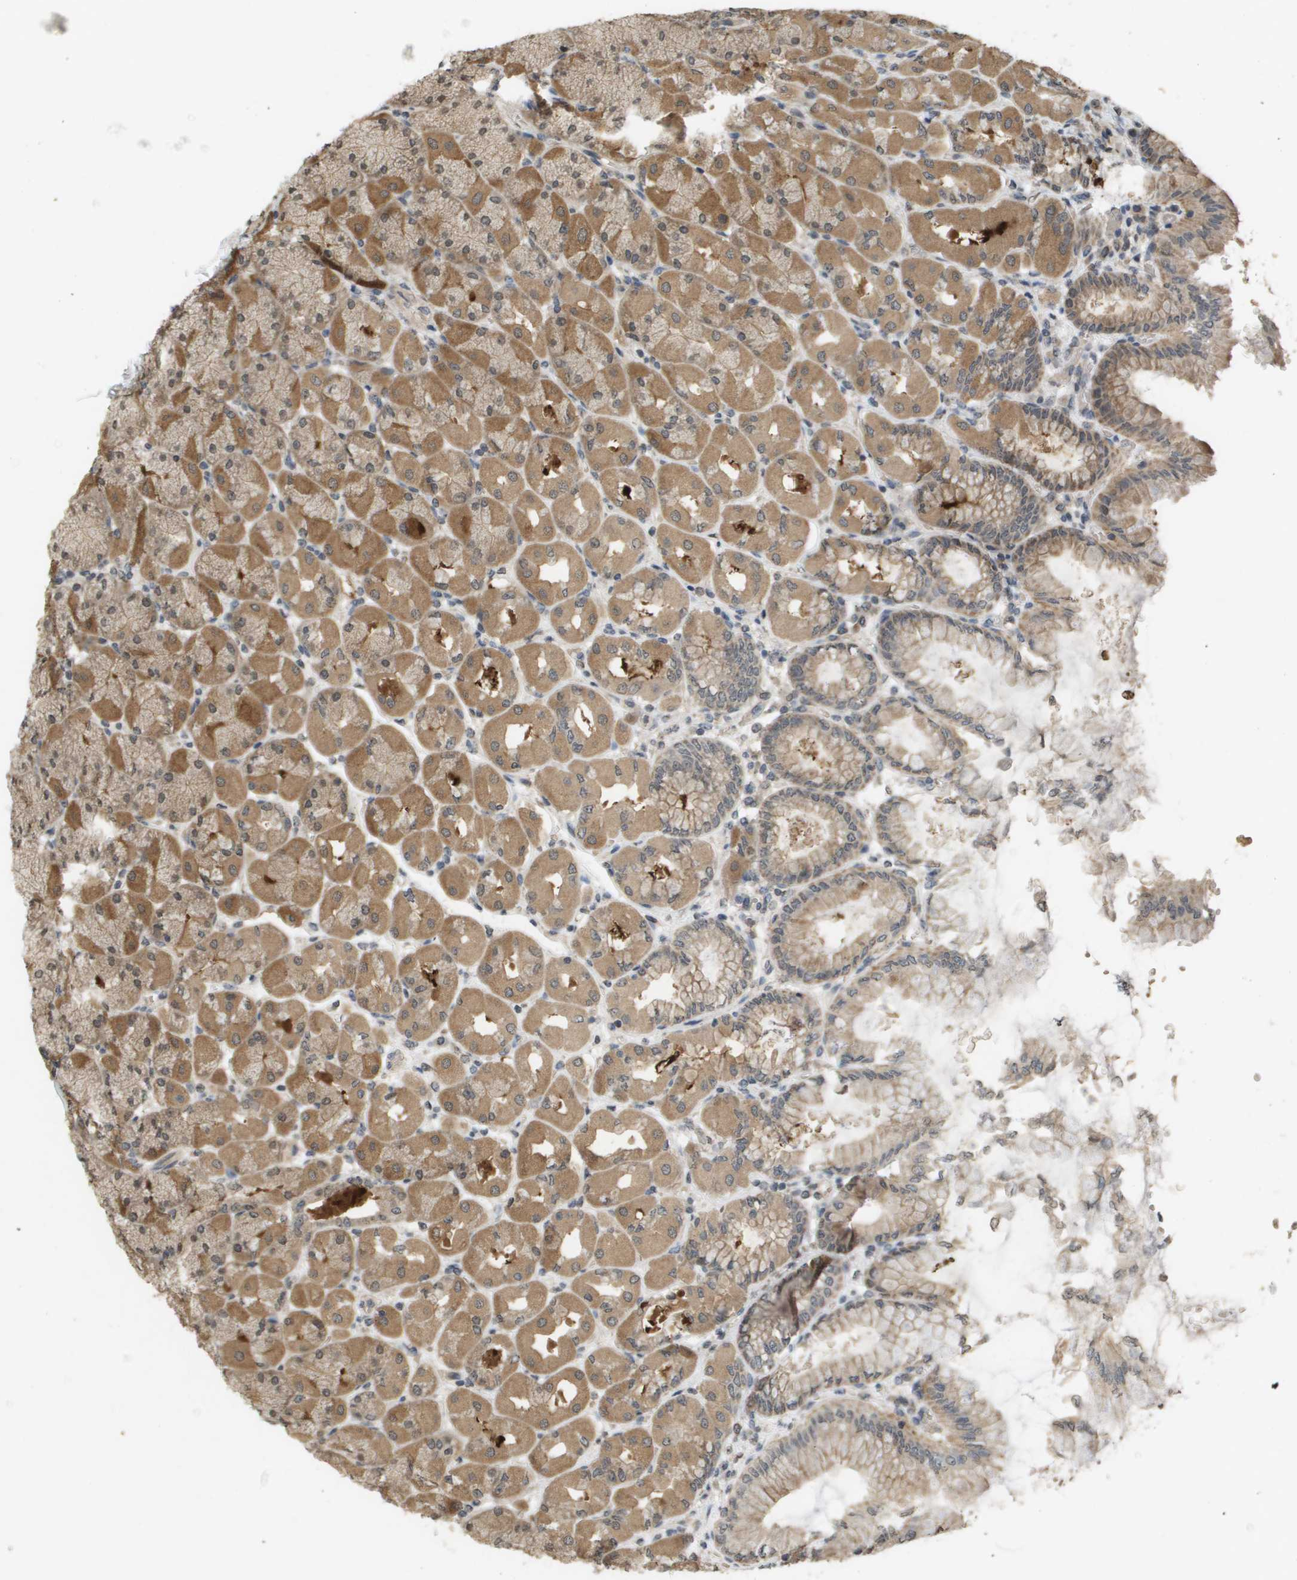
{"staining": {"intensity": "moderate", "quantity": ">75%", "location": "cytoplasmic/membranous"}, "tissue": "stomach", "cell_type": "Glandular cells", "image_type": "normal", "snomed": [{"axis": "morphology", "description": "Normal tissue, NOS"}, {"axis": "topography", "description": "Stomach, upper"}], "caption": "This photomicrograph exhibits unremarkable stomach stained with immunohistochemistry to label a protein in brown. The cytoplasmic/membranous of glandular cells show moderate positivity for the protein. Nuclei are counter-stained blue.", "gene": "RAB21", "patient": {"sex": "female", "age": 56}}